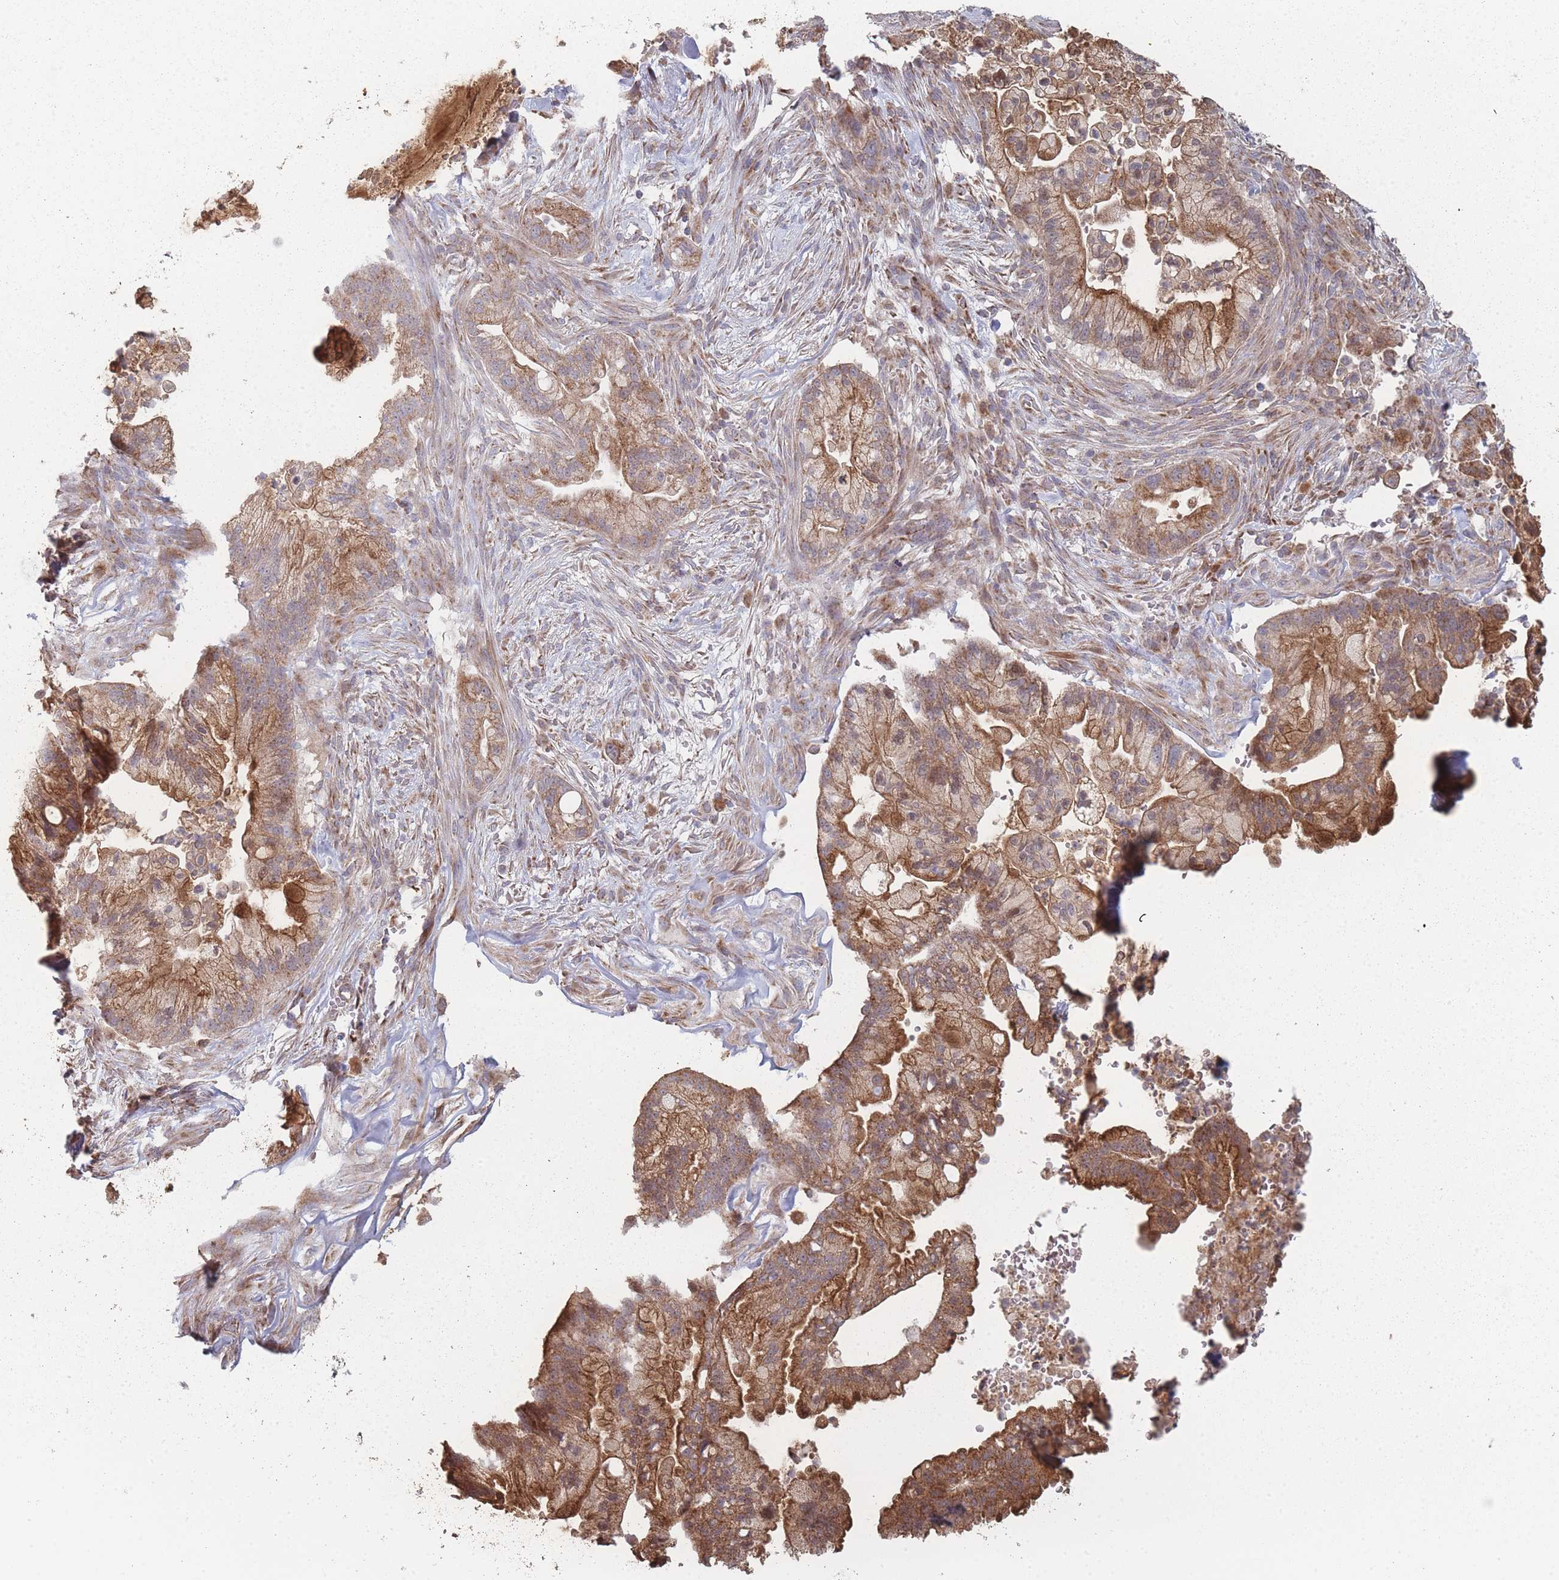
{"staining": {"intensity": "moderate", "quantity": ">75%", "location": "cytoplasmic/membranous"}, "tissue": "pancreatic cancer", "cell_type": "Tumor cells", "image_type": "cancer", "snomed": [{"axis": "morphology", "description": "Adenocarcinoma, NOS"}, {"axis": "topography", "description": "Pancreas"}], "caption": "High-power microscopy captured an immunohistochemistry (IHC) photomicrograph of pancreatic adenocarcinoma, revealing moderate cytoplasmic/membranous positivity in approximately >75% of tumor cells.", "gene": "PSMB3", "patient": {"sex": "male", "age": 44}}